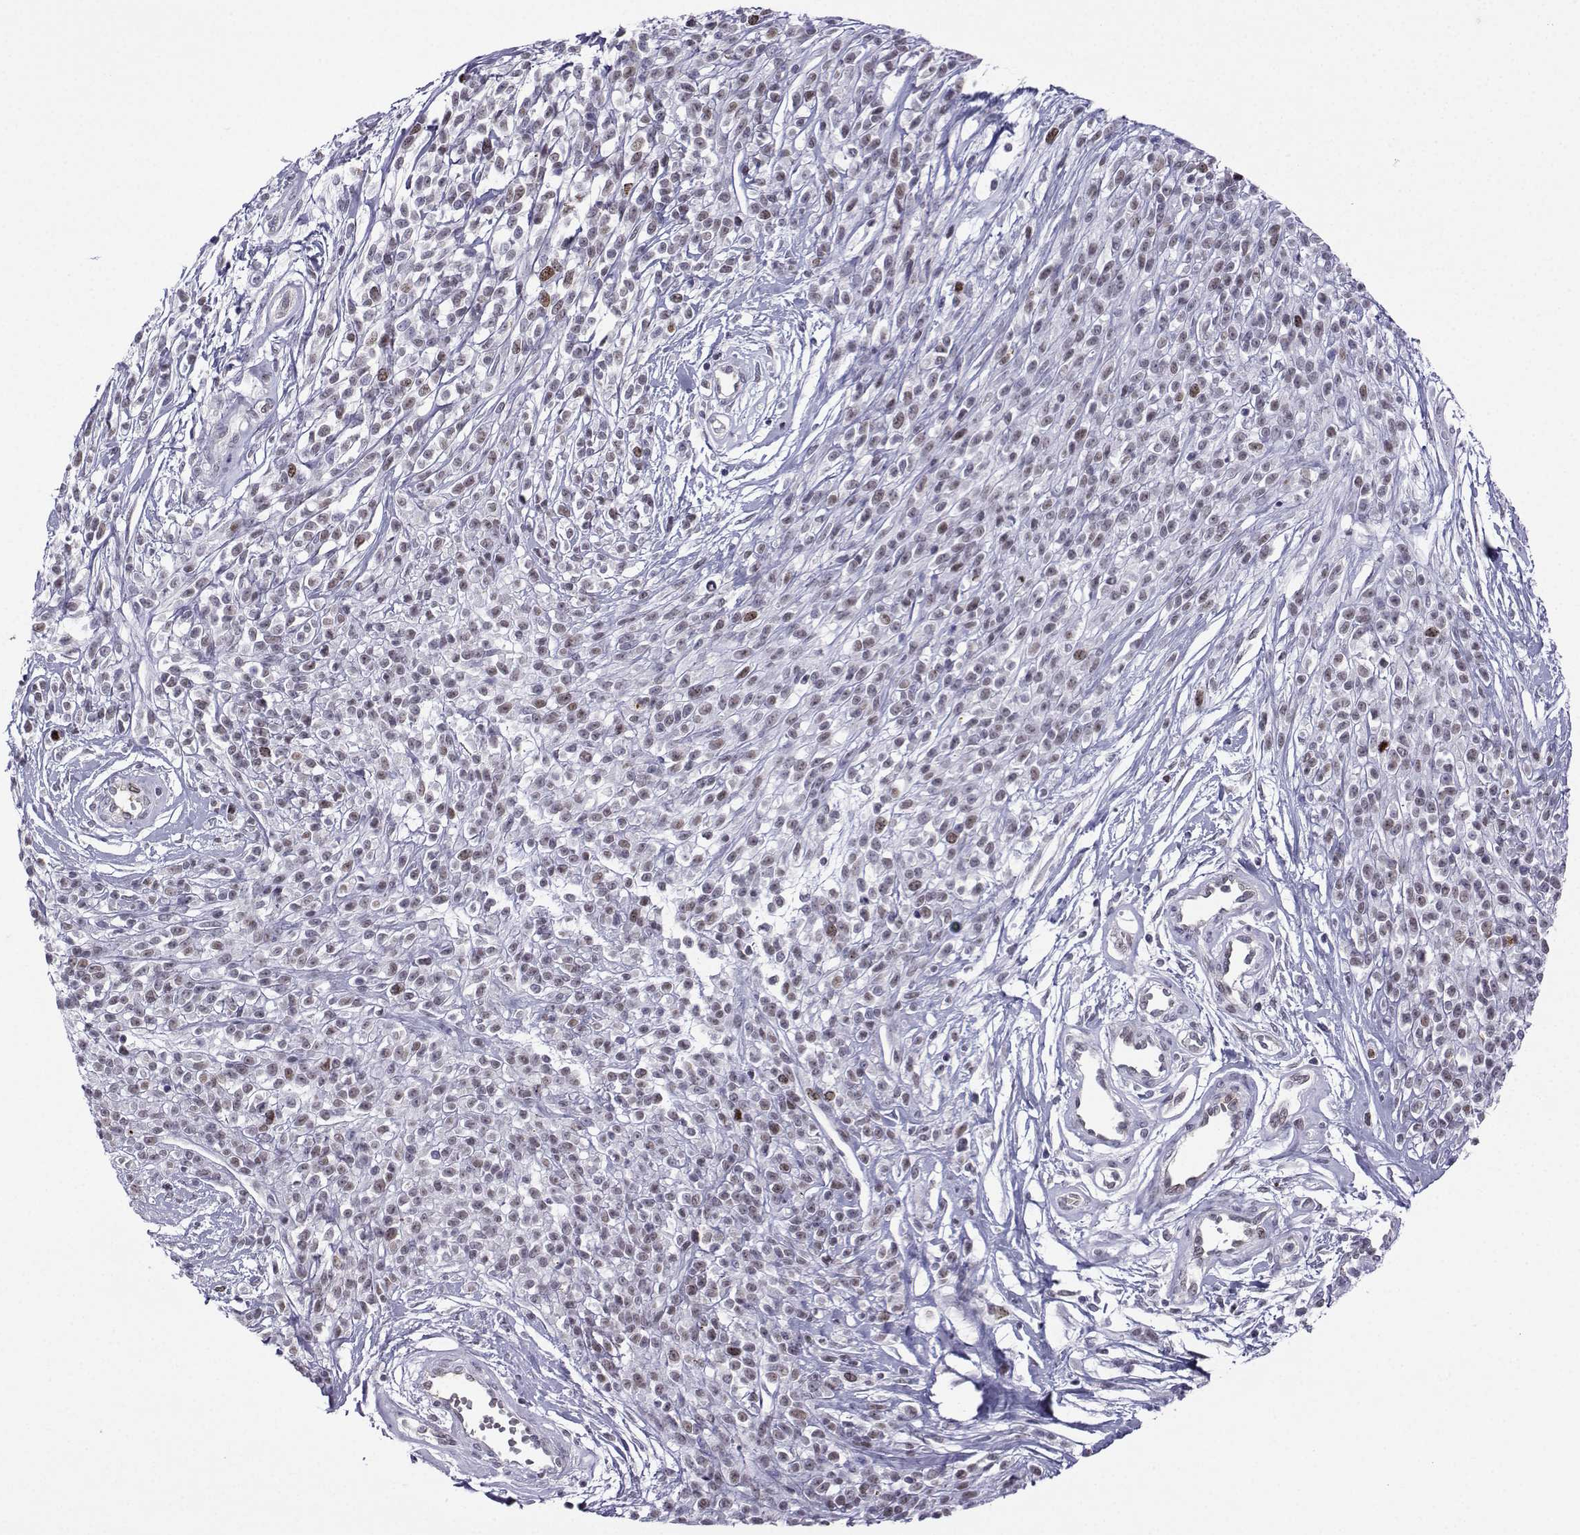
{"staining": {"intensity": "moderate", "quantity": "<25%", "location": "cytoplasmic/membranous,nuclear"}, "tissue": "melanoma", "cell_type": "Tumor cells", "image_type": "cancer", "snomed": [{"axis": "morphology", "description": "Malignant melanoma, NOS"}, {"axis": "topography", "description": "Skin"}, {"axis": "topography", "description": "Skin of trunk"}], "caption": "Protein staining of melanoma tissue exhibits moderate cytoplasmic/membranous and nuclear expression in approximately <25% of tumor cells.", "gene": "INCENP", "patient": {"sex": "male", "age": 74}}